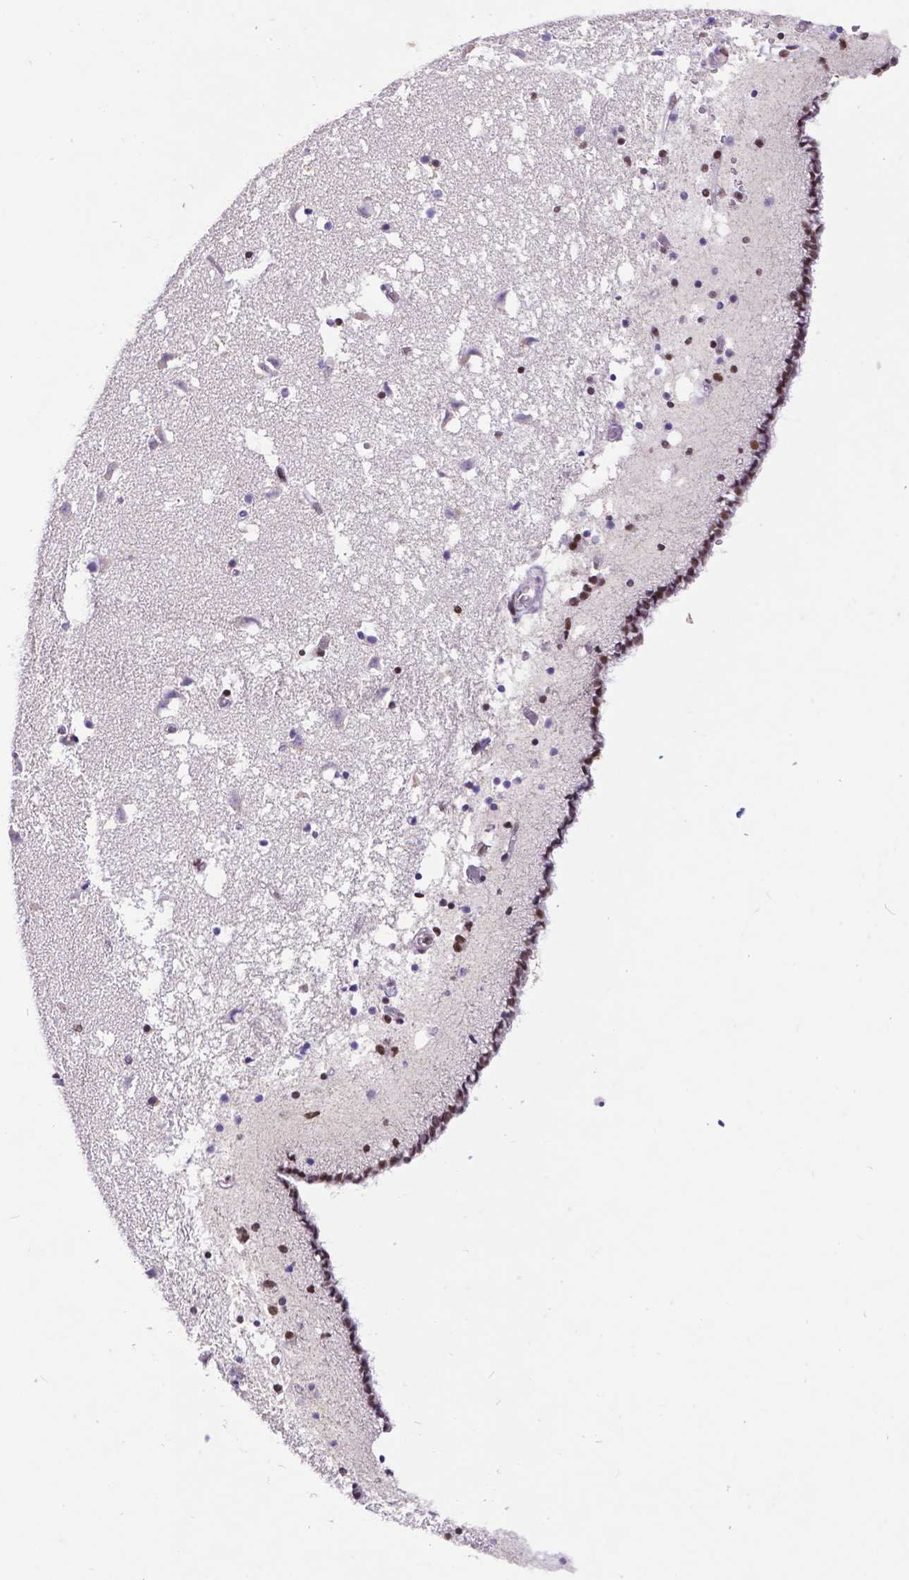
{"staining": {"intensity": "moderate", "quantity": "<25%", "location": "nuclear"}, "tissue": "caudate", "cell_type": "Glial cells", "image_type": "normal", "snomed": [{"axis": "morphology", "description": "Normal tissue, NOS"}, {"axis": "topography", "description": "Lateral ventricle wall"}], "caption": "Caudate stained with IHC demonstrates moderate nuclear staining in about <25% of glial cells. Immunohistochemistry stains the protein in brown and the nuclei are stained blue.", "gene": "REST", "patient": {"sex": "female", "age": 42}}